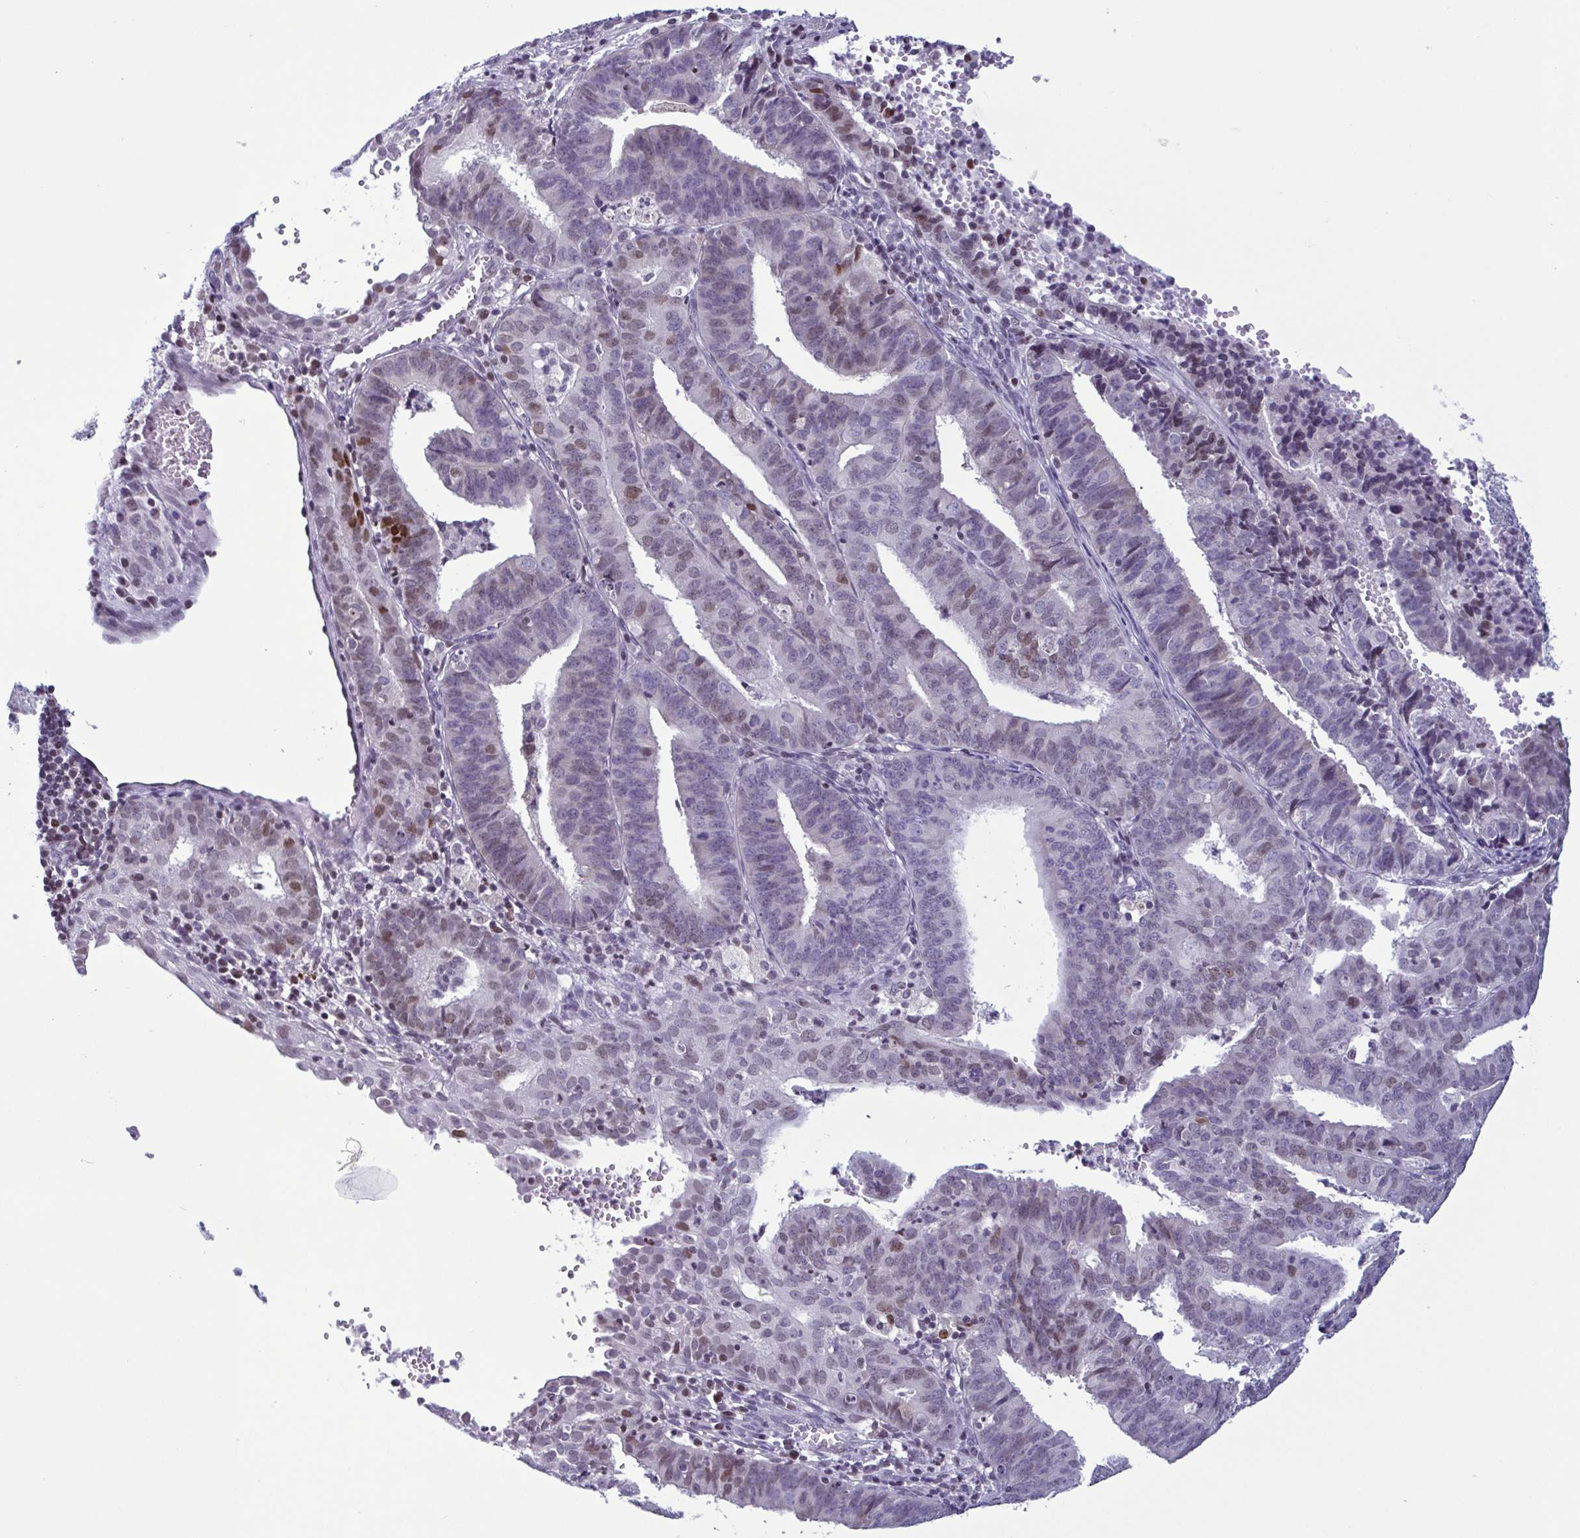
{"staining": {"intensity": "weak", "quantity": "<25%", "location": "nuclear"}, "tissue": "endometrial cancer", "cell_type": "Tumor cells", "image_type": "cancer", "snomed": [{"axis": "morphology", "description": "Adenocarcinoma, NOS"}, {"axis": "topography", "description": "Endometrium"}], "caption": "Protein analysis of endometrial cancer displays no significant expression in tumor cells. The staining is performed using DAB (3,3'-diaminobenzidine) brown chromogen with nuclei counter-stained in using hematoxylin.", "gene": "IRF1", "patient": {"sex": "female", "age": 73}}